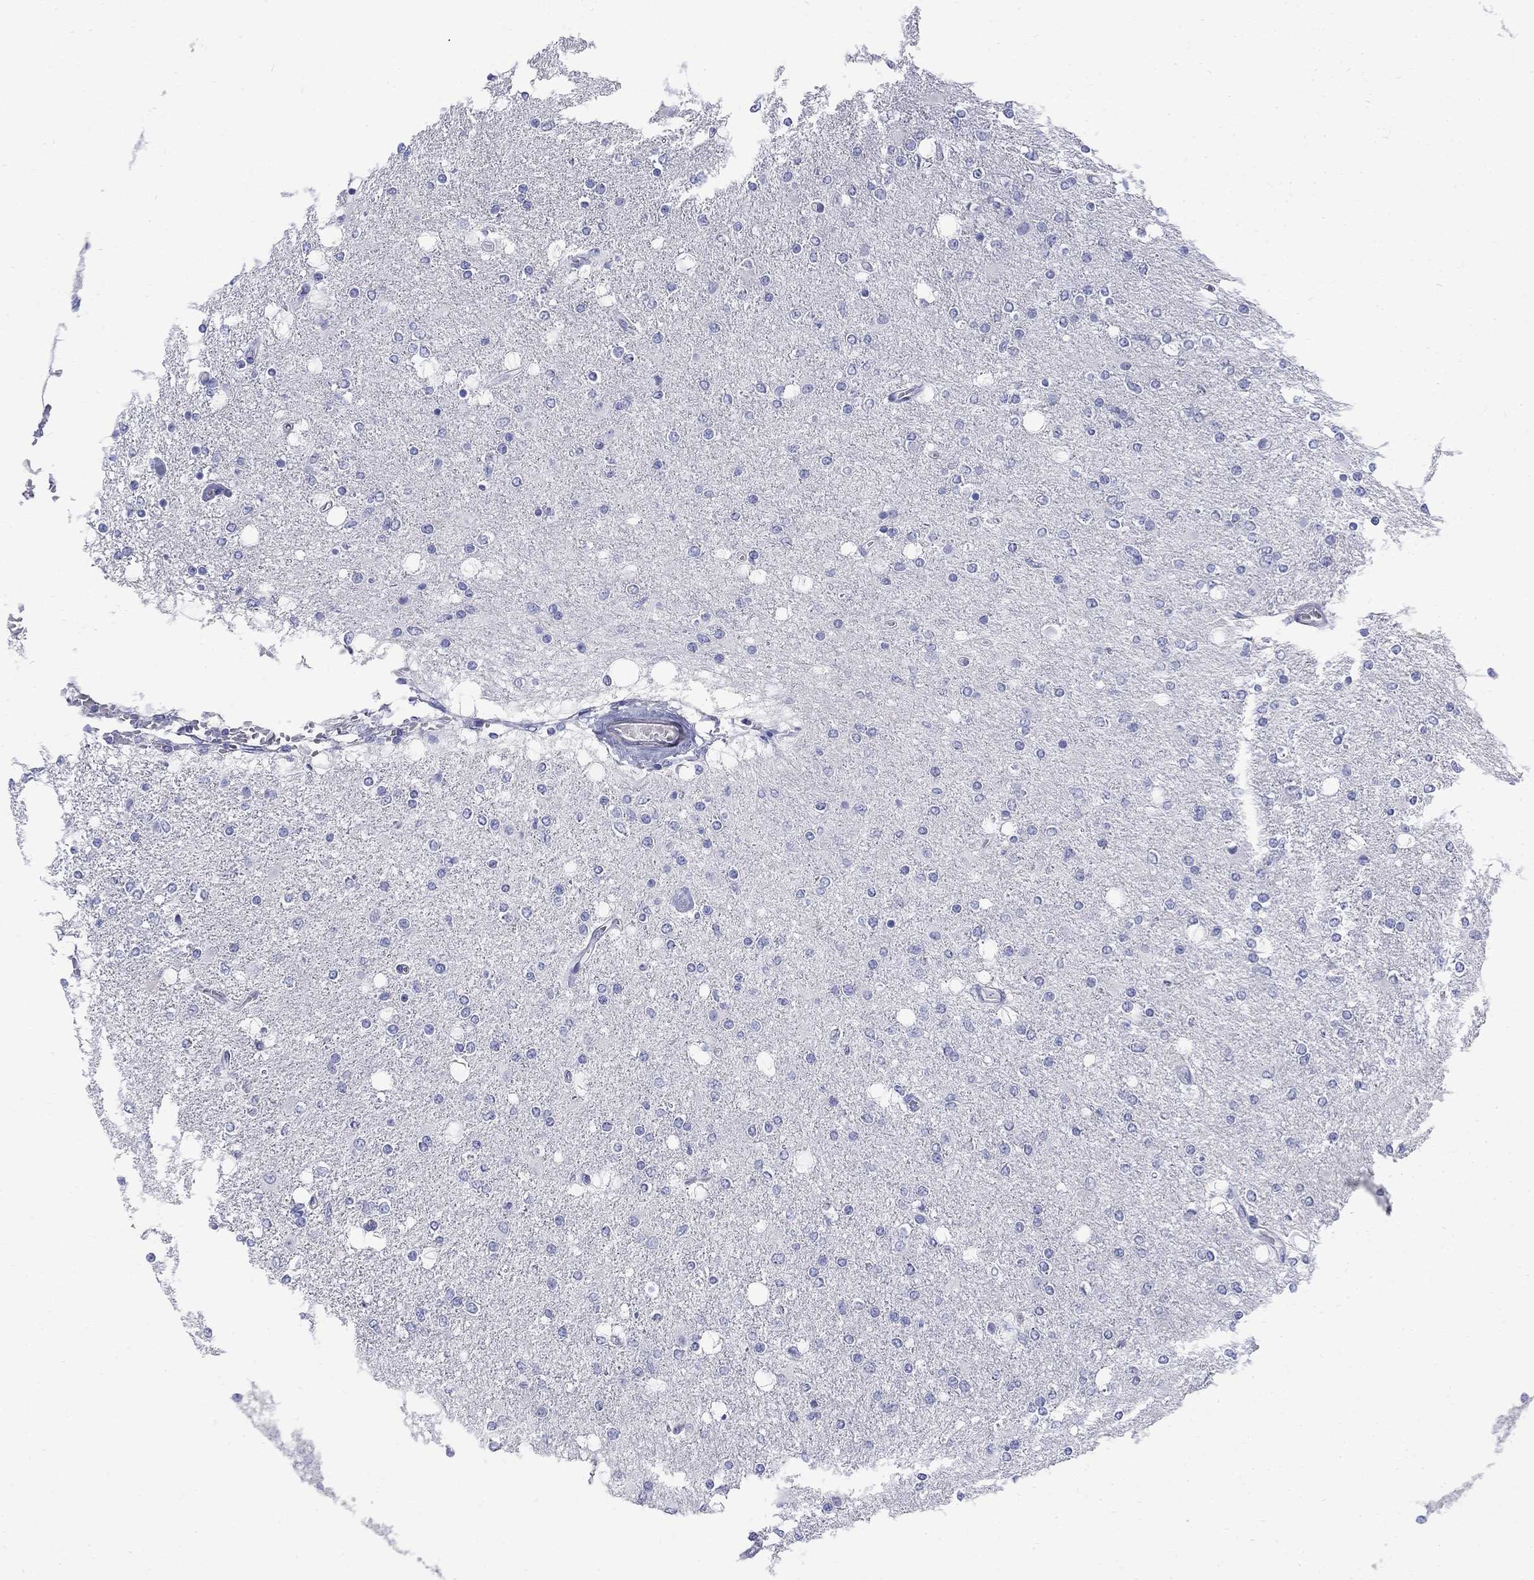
{"staining": {"intensity": "negative", "quantity": "none", "location": "none"}, "tissue": "glioma", "cell_type": "Tumor cells", "image_type": "cancer", "snomed": [{"axis": "morphology", "description": "Glioma, malignant, High grade"}, {"axis": "topography", "description": "Cerebral cortex"}], "caption": "High magnification brightfield microscopy of glioma stained with DAB (brown) and counterstained with hematoxylin (blue): tumor cells show no significant expression.", "gene": "SERPINB2", "patient": {"sex": "male", "age": 70}}